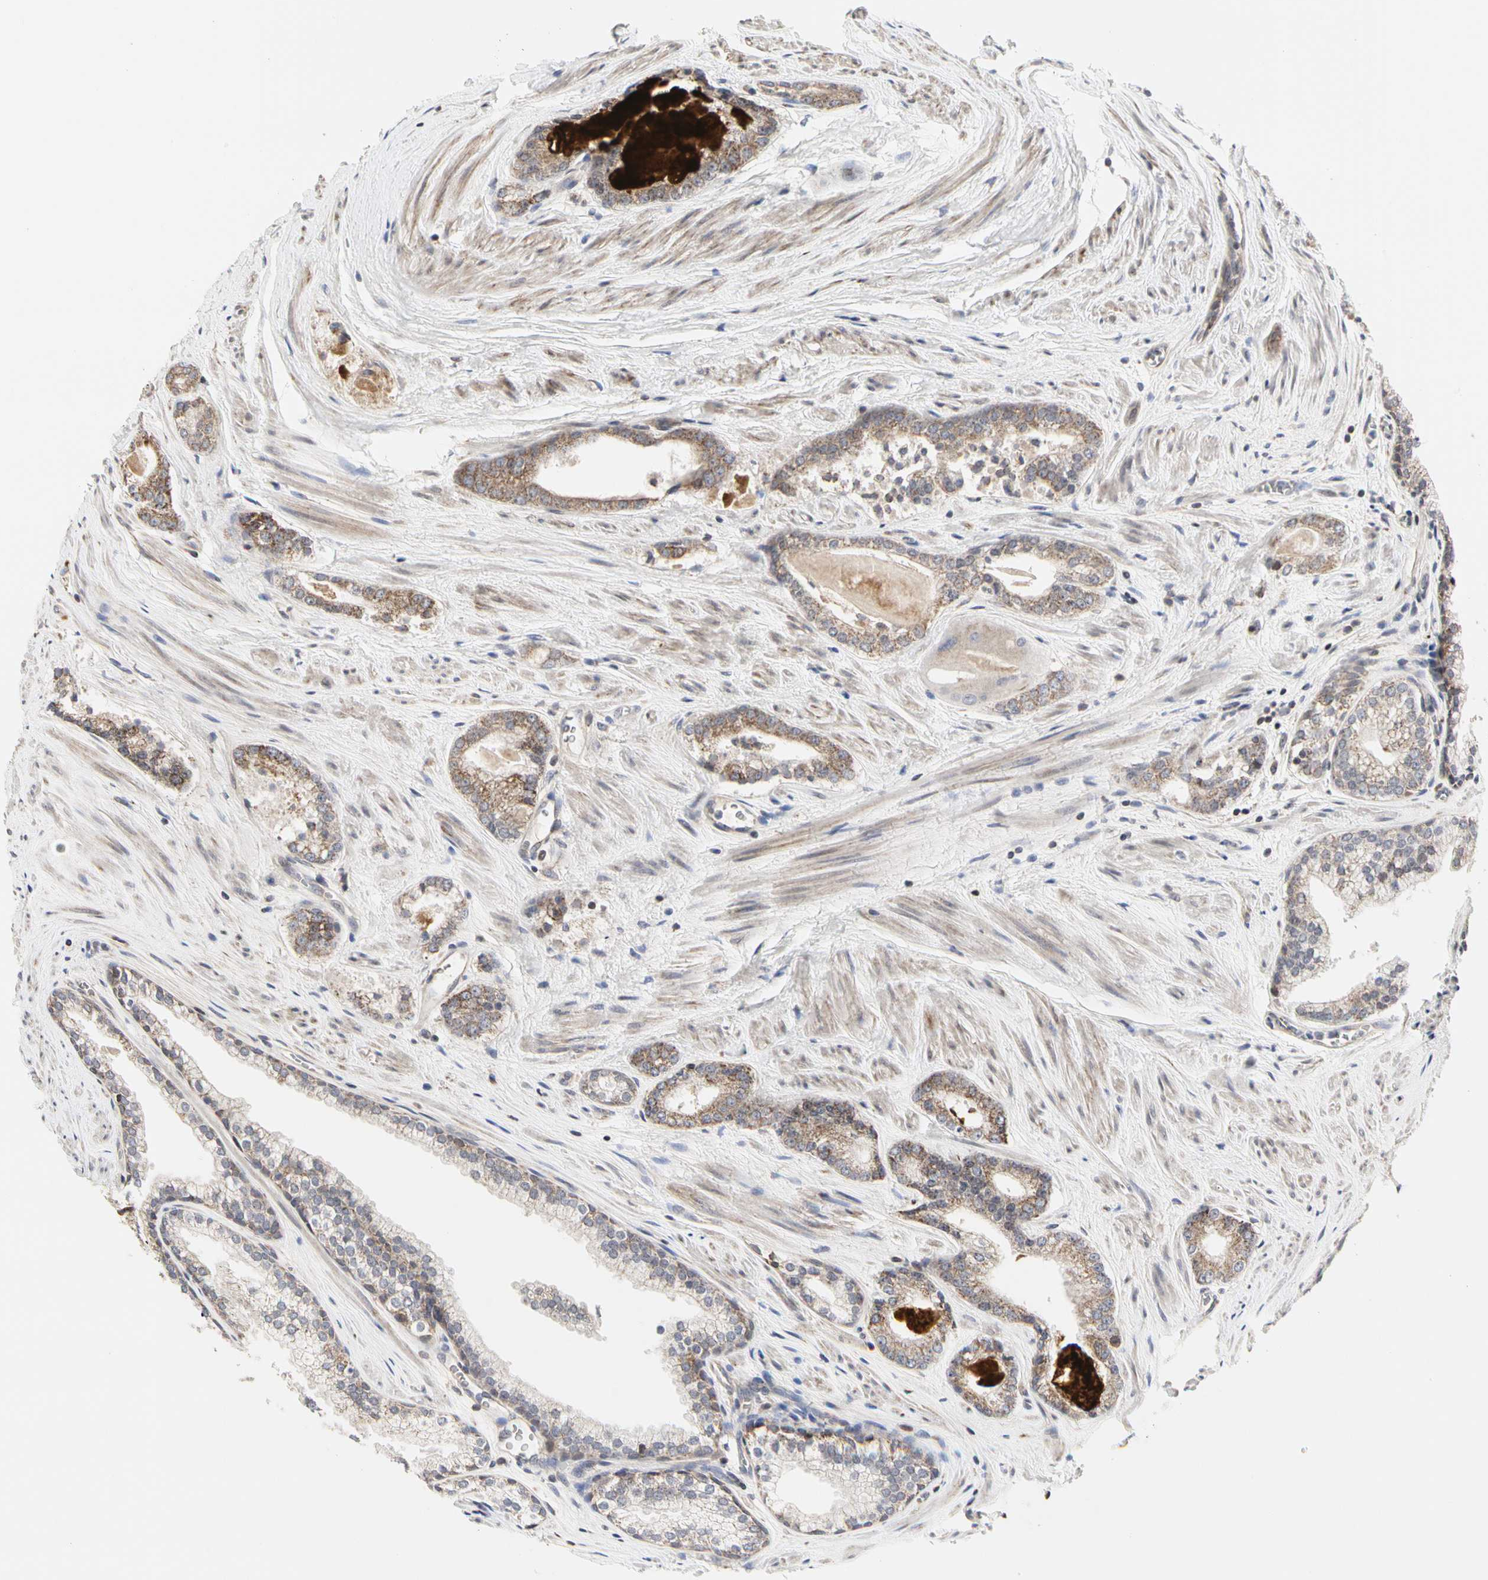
{"staining": {"intensity": "moderate", "quantity": ">75%", "location": "cytoplasmic/membranous"}, "tissue": "prostate cancer", "cell_type": "Tumor cells", "image_type": "cancer", "snomed": [{"axis": "morphology", "description": "Adenocarcinoma, Low grade"}, {"axis": "topography", "description": "Prostate"}], "caption": "Immunohistochemical staining of human prostate cancer (low-grade adenocarcinoma) exhibits medium levels of moderate cytoplasmic/membranous staining in about >75% of tumor cells.", "gene": "TSKU", "patient": {"sex": "male", "age": 60}}